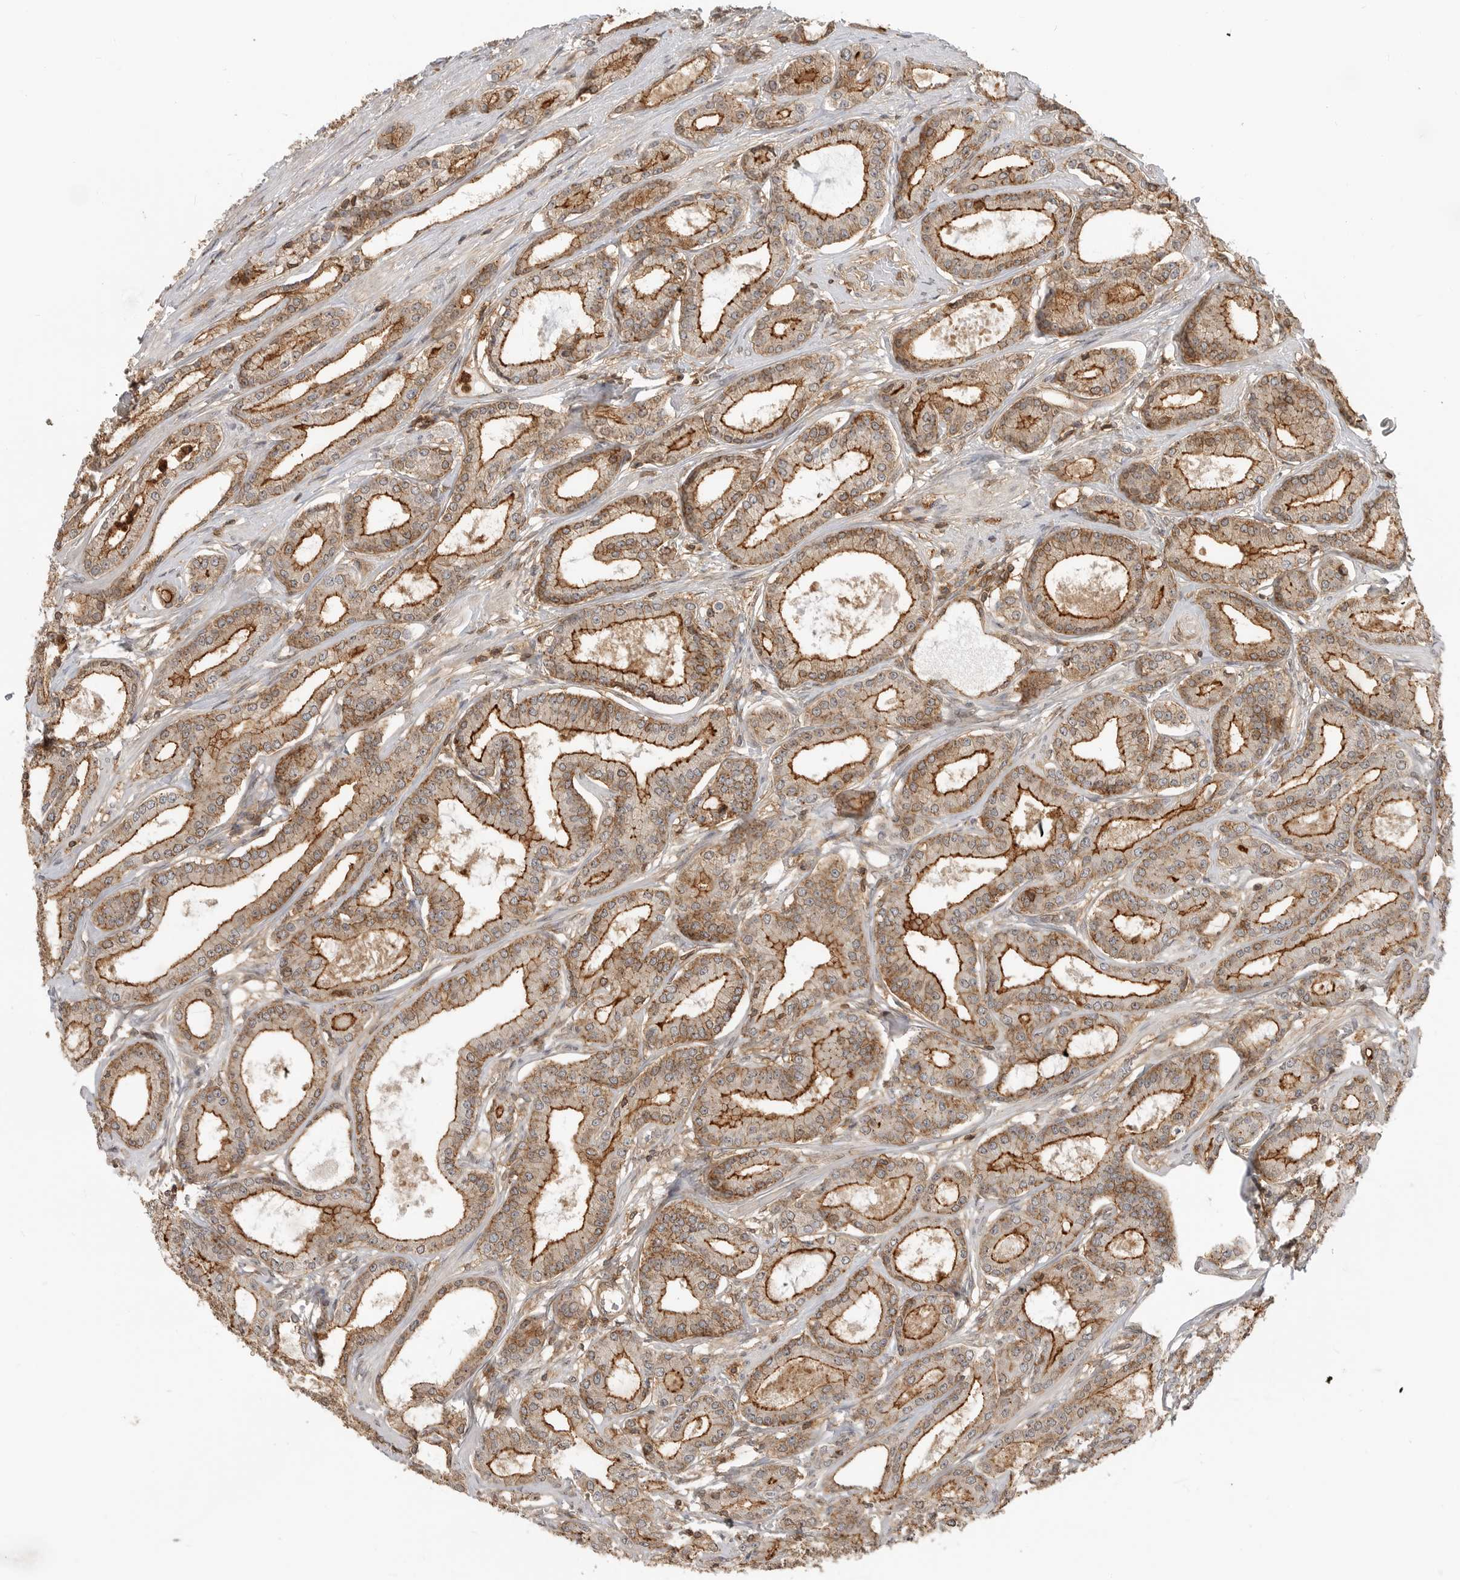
{"staining": {"intensity": "strong", "quantity": ">75%", "location": "cytoplasmic/membranous"}, "tissue": "prostate cancer", "cell_type": "Tumor cells", "image_type": "cancer", "snomed": [{"axis": "morphology", "description": "Adenocarcinoma, Low grade"}, {"axis": "topography", "description": "Prostate"}], "caption": "Immunohistochemical staining of human prostate cancer (adenocarcinoma (low-grade)) displays high levels of strong cytoplasmic/membranous protein positivity in about >75% of tumor cells.", "gene": "ANXA11", "patient": {"sex": "male", "age": 60}}